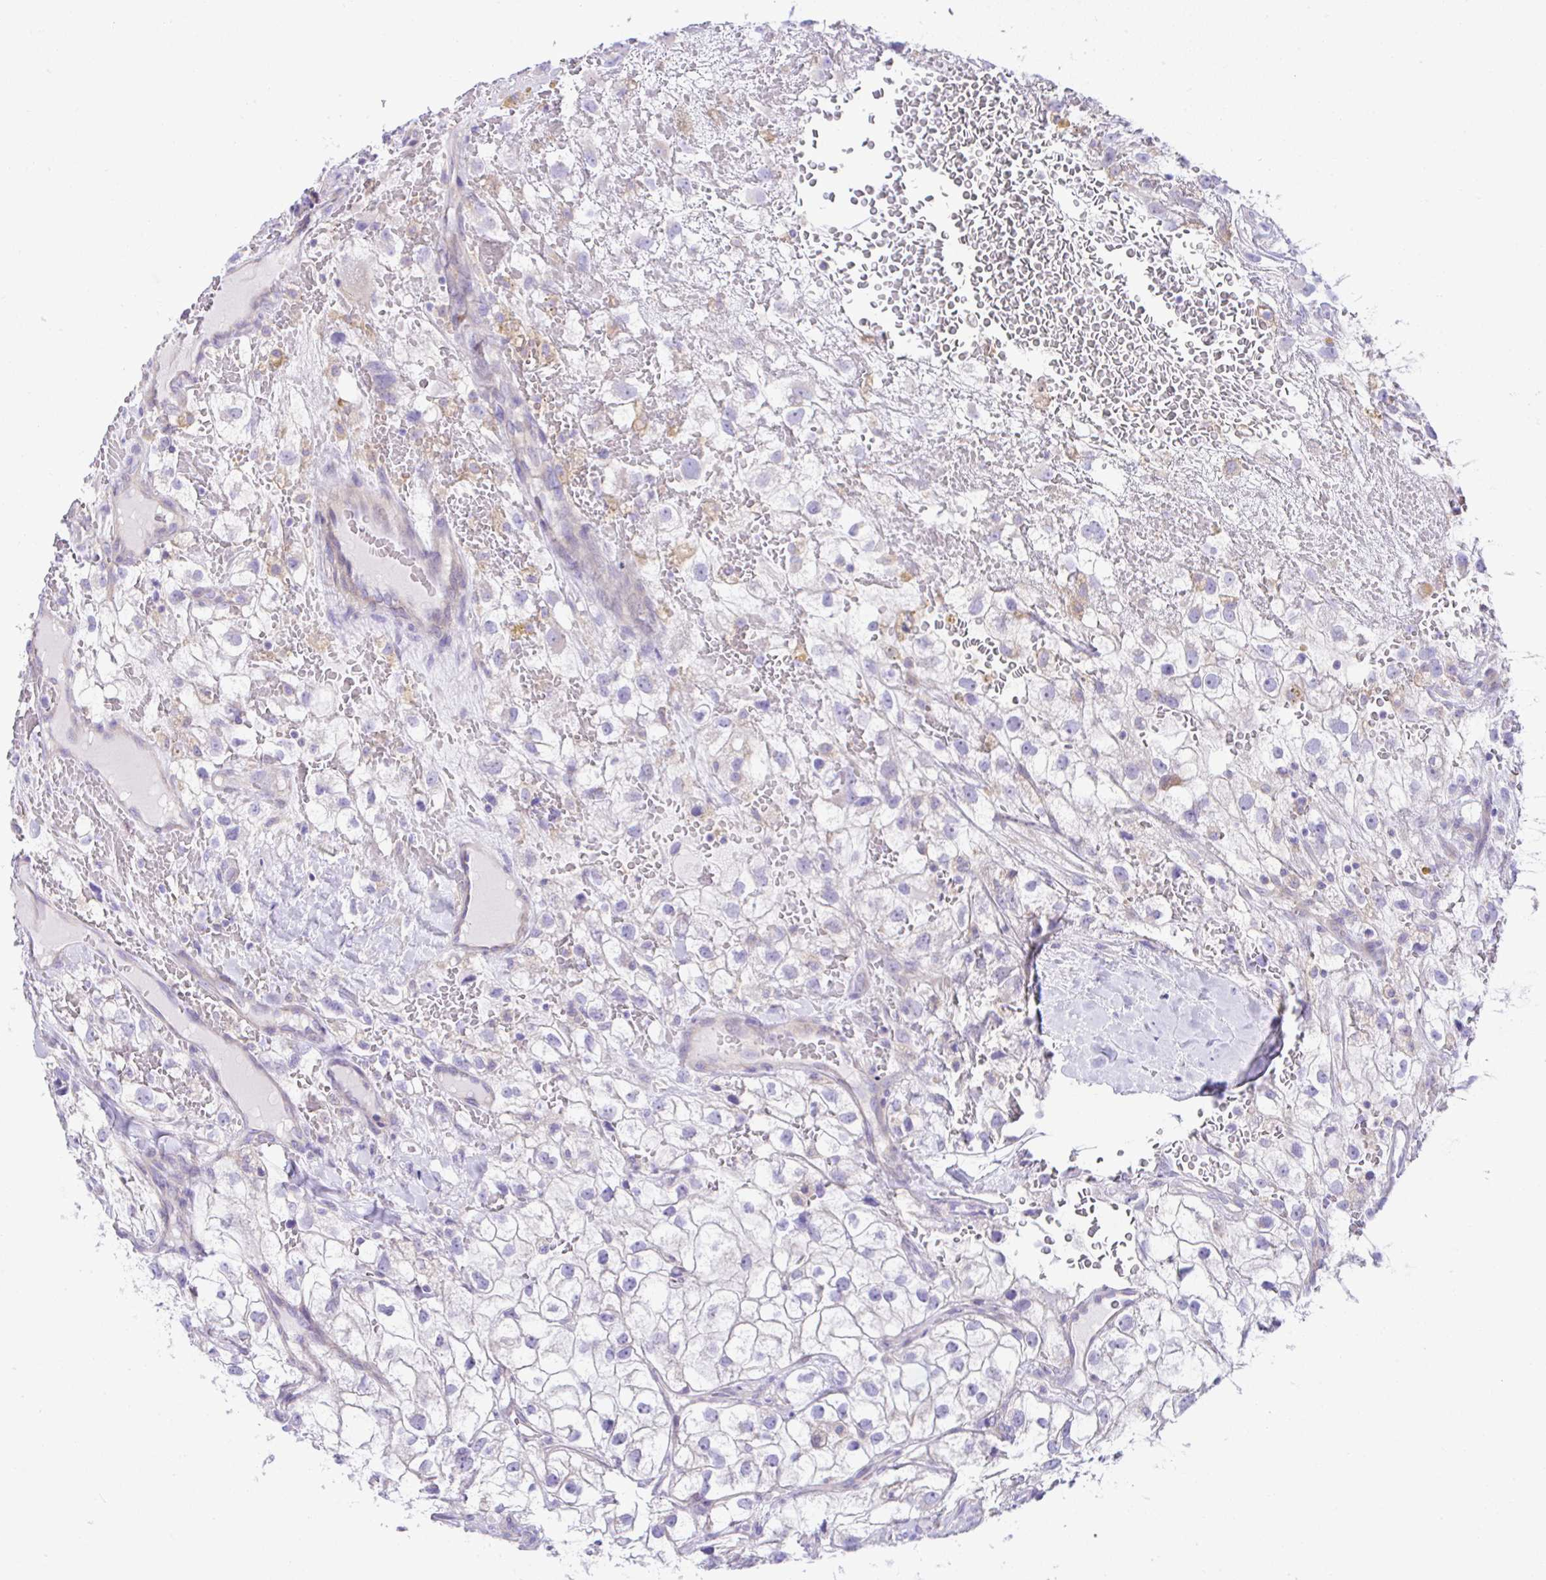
{"staining": {"intensity": "negative", "quantity": "none", "location": "none"}, "tissue": "renal cancer", "cell_type": "Tumor cells", "image_type": "cancer", "snomed": [{"axis": "morphology", "description": "Adenocarcinoma, NOS"}, {"axis": "topography", "description": "Kidney"}], "caption": "Renal adenocarcinoma stained for a protein using immunohistochemistry exhibits no positivity tumor cells.", "gene": "OR4P4", "patient": {"sex": "male", "age": 59}}